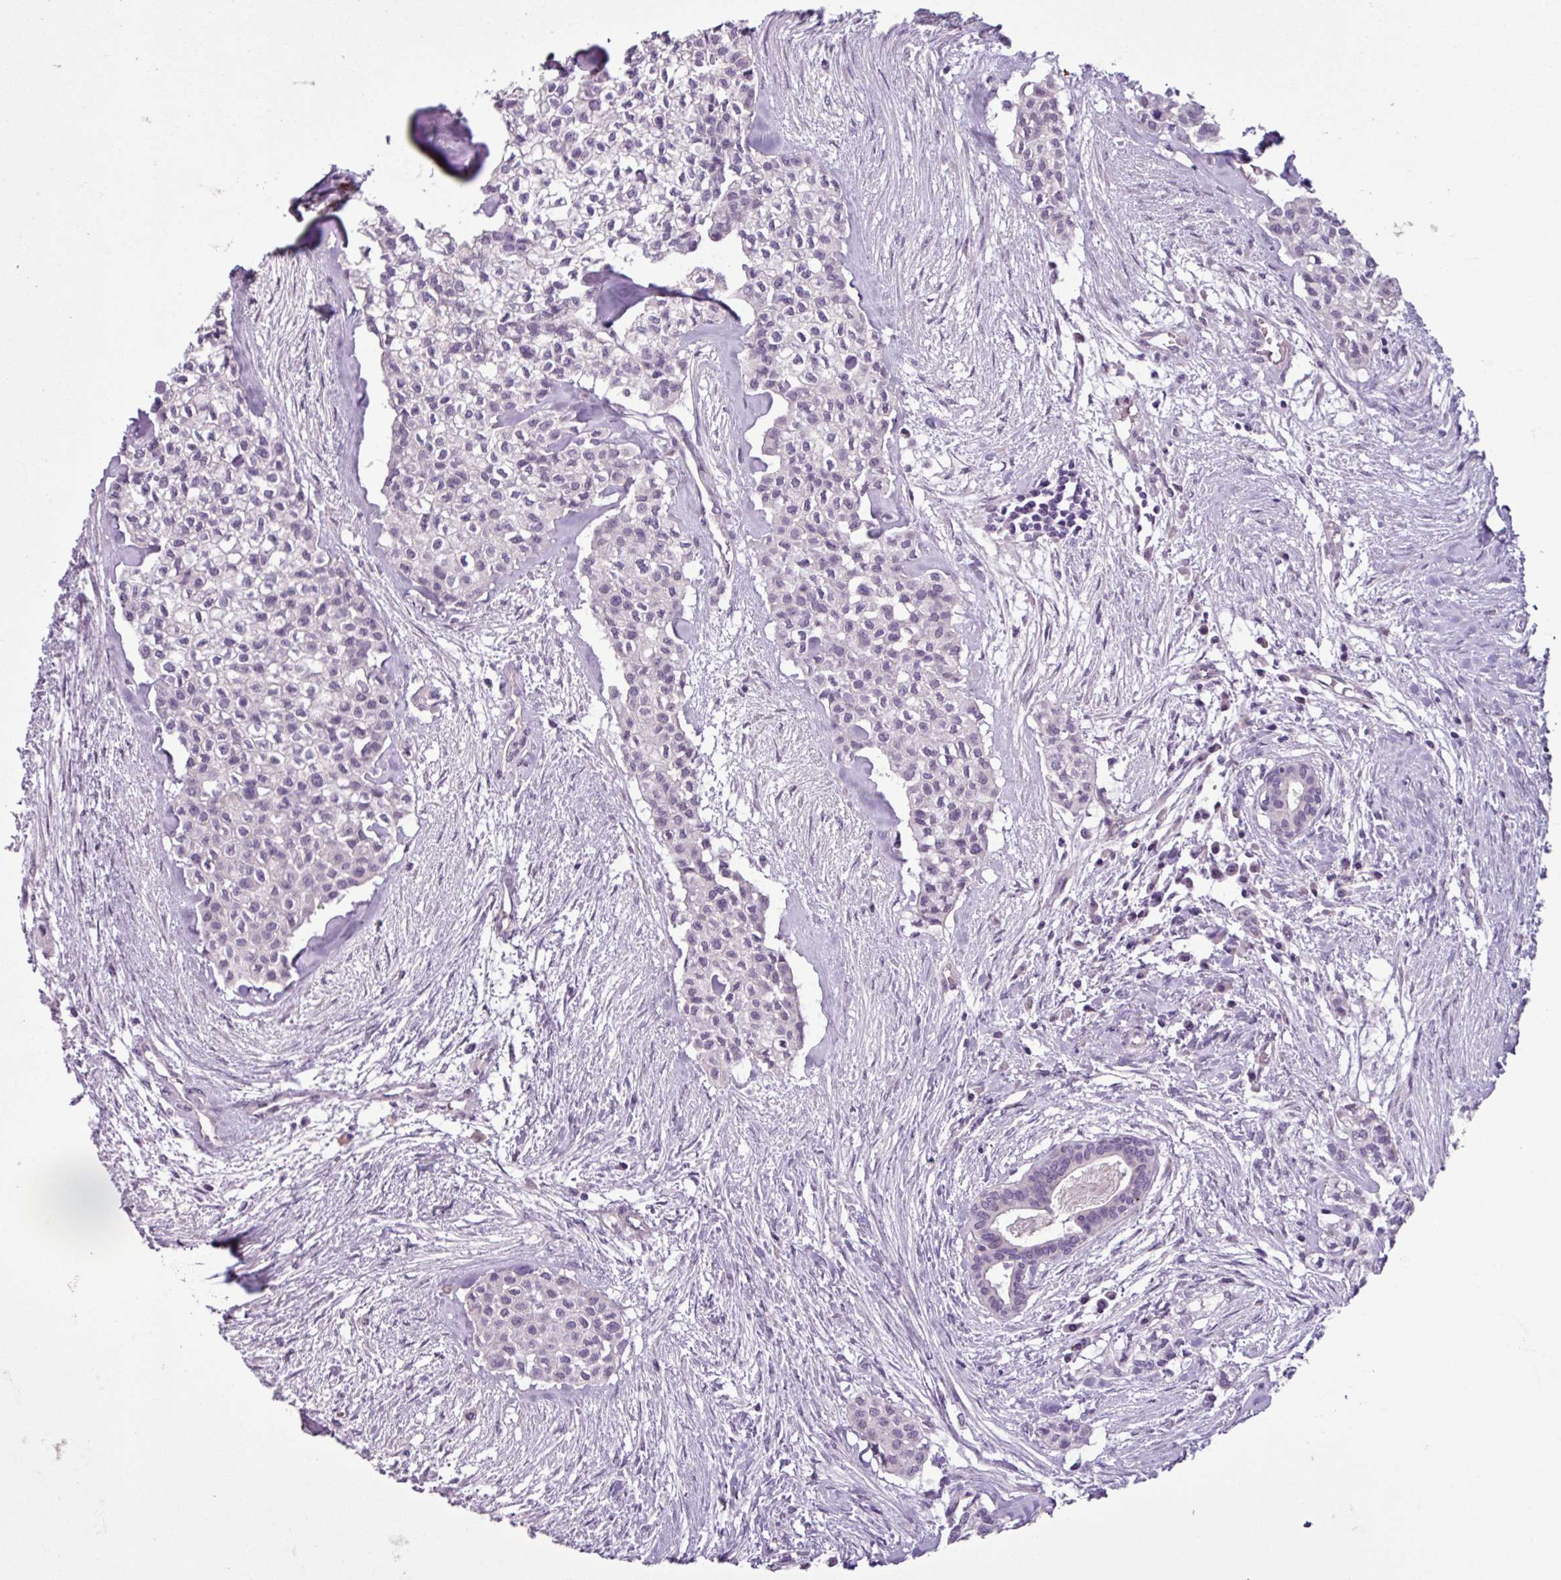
{"staining": {"intensity": "negative", "quantity": "none", "location": "none"}, "tissue": "head and neck cancer", "cell_type": "Tumor cells", "image_type": "cancer", "snomed": [{"axis": "morphology", "description": "Adenocarcinoma, NOS"}, {"axis": "topography", "description": "Head-Neck"}], "caption": "The immunohistochemistry (IHC) photomicrograph has no significant expression in tumor cells of adenocarcinoma (head and neck) tissue.", "gene": "C9orf24", "patient": {"sex": "male", "age": 81}}